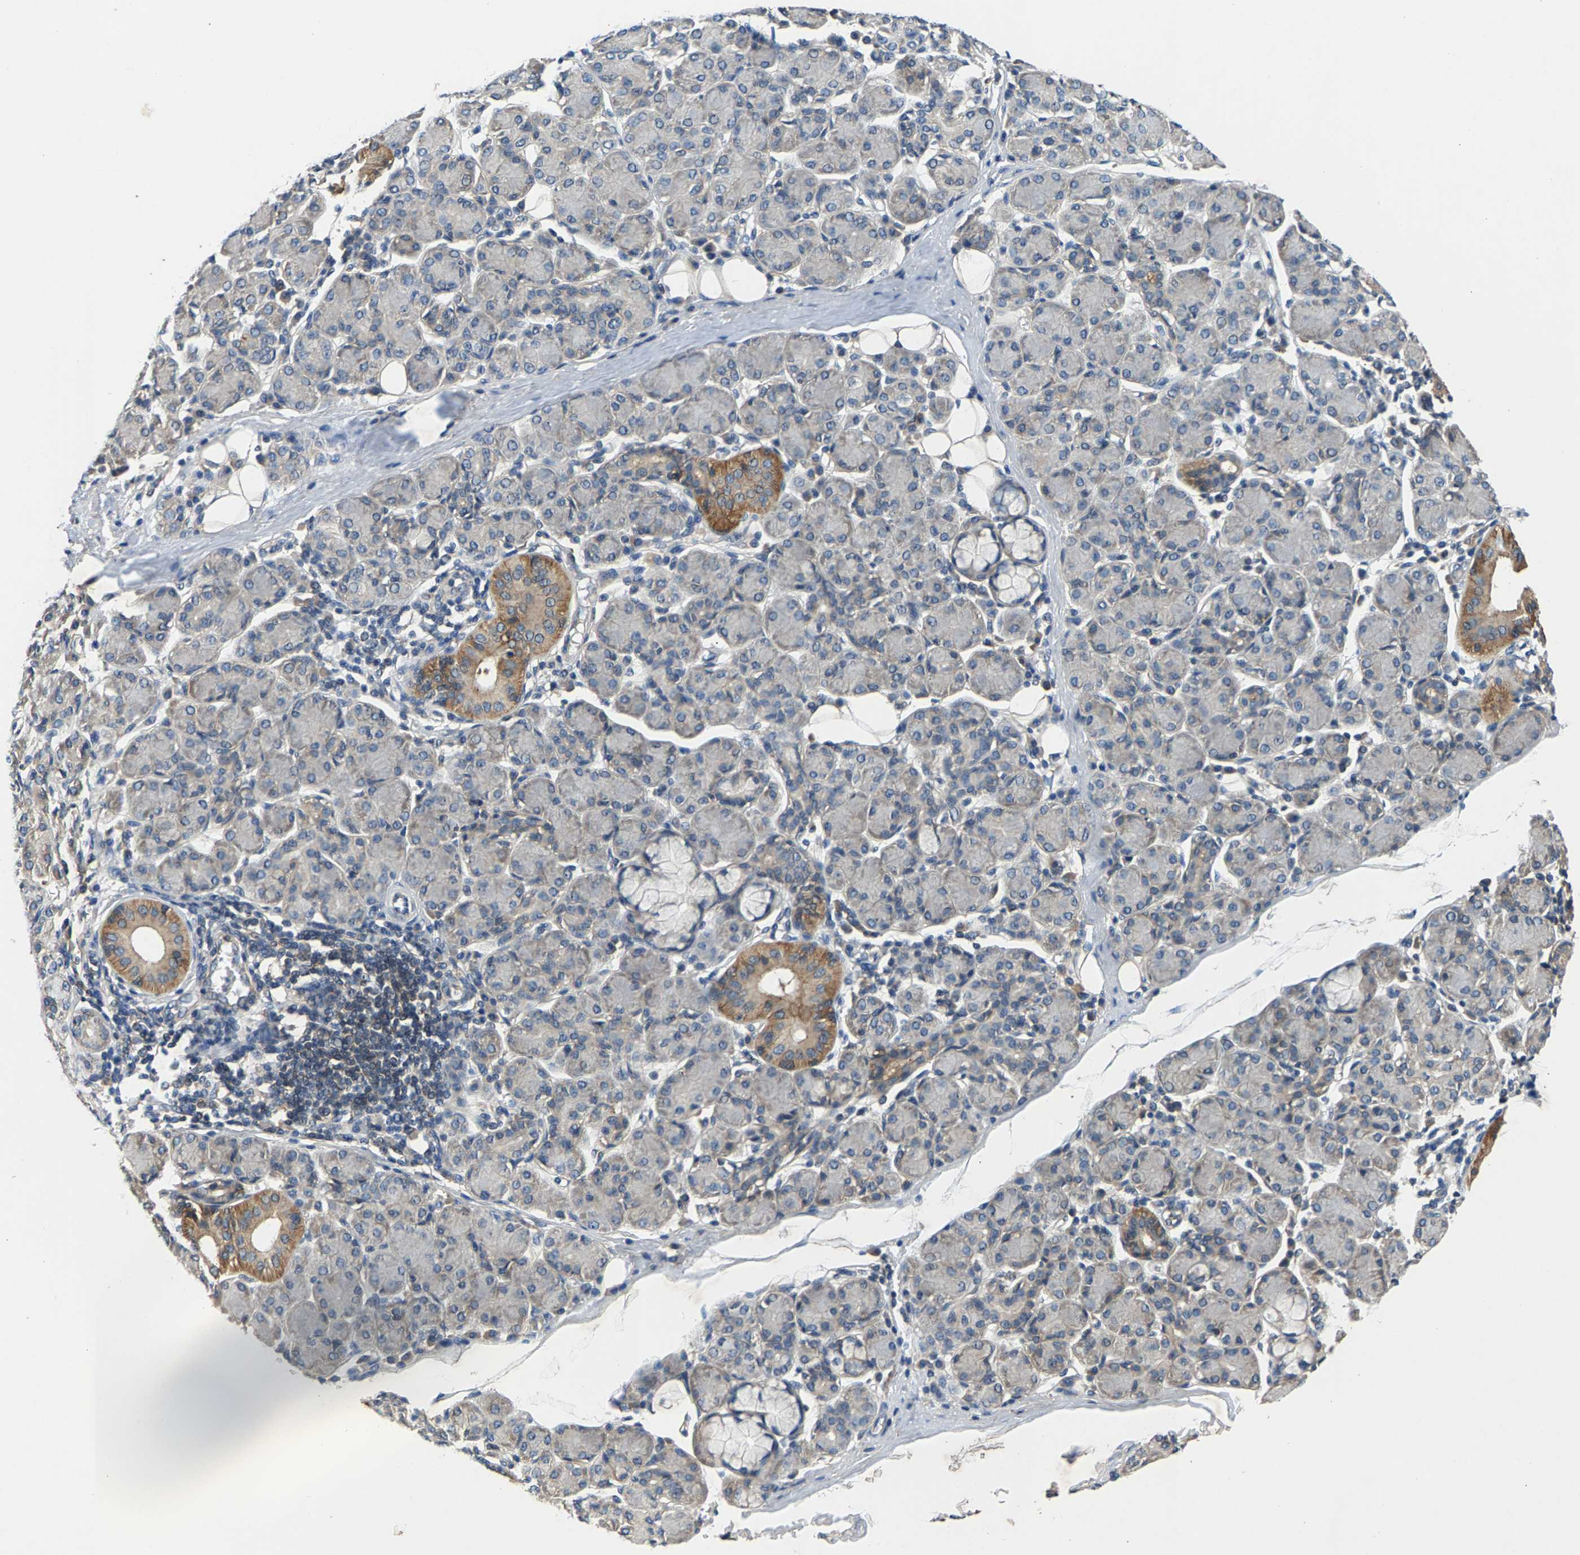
{"staining": {"intensity": "moderate", "quantity": "<25%", "location": "cytoplasmic/membranous"}, "tissue": "salivary gland", "cell_type": "Glandular cells", "image_type": "normal", "snomed": [{"axis": "morphology", "description": "Normal tissue, NOS"}, {"axis": "morphology", "description": "Inflammation, NOS"}, {"axis": "topography", "description": "Lymph node"}, {"axis": "topography", "description": "Salivary gland"}], "caption": "Immunohistochemistry histopathology image of unremarkable human salivary gland stained for a protein (brown), which displays low levels of moderate cytoplasmic/membranous expression in approximately <25% of glandular cells.", "gene": "NT5C", "patient": {"sex": "male", "age": 3}}